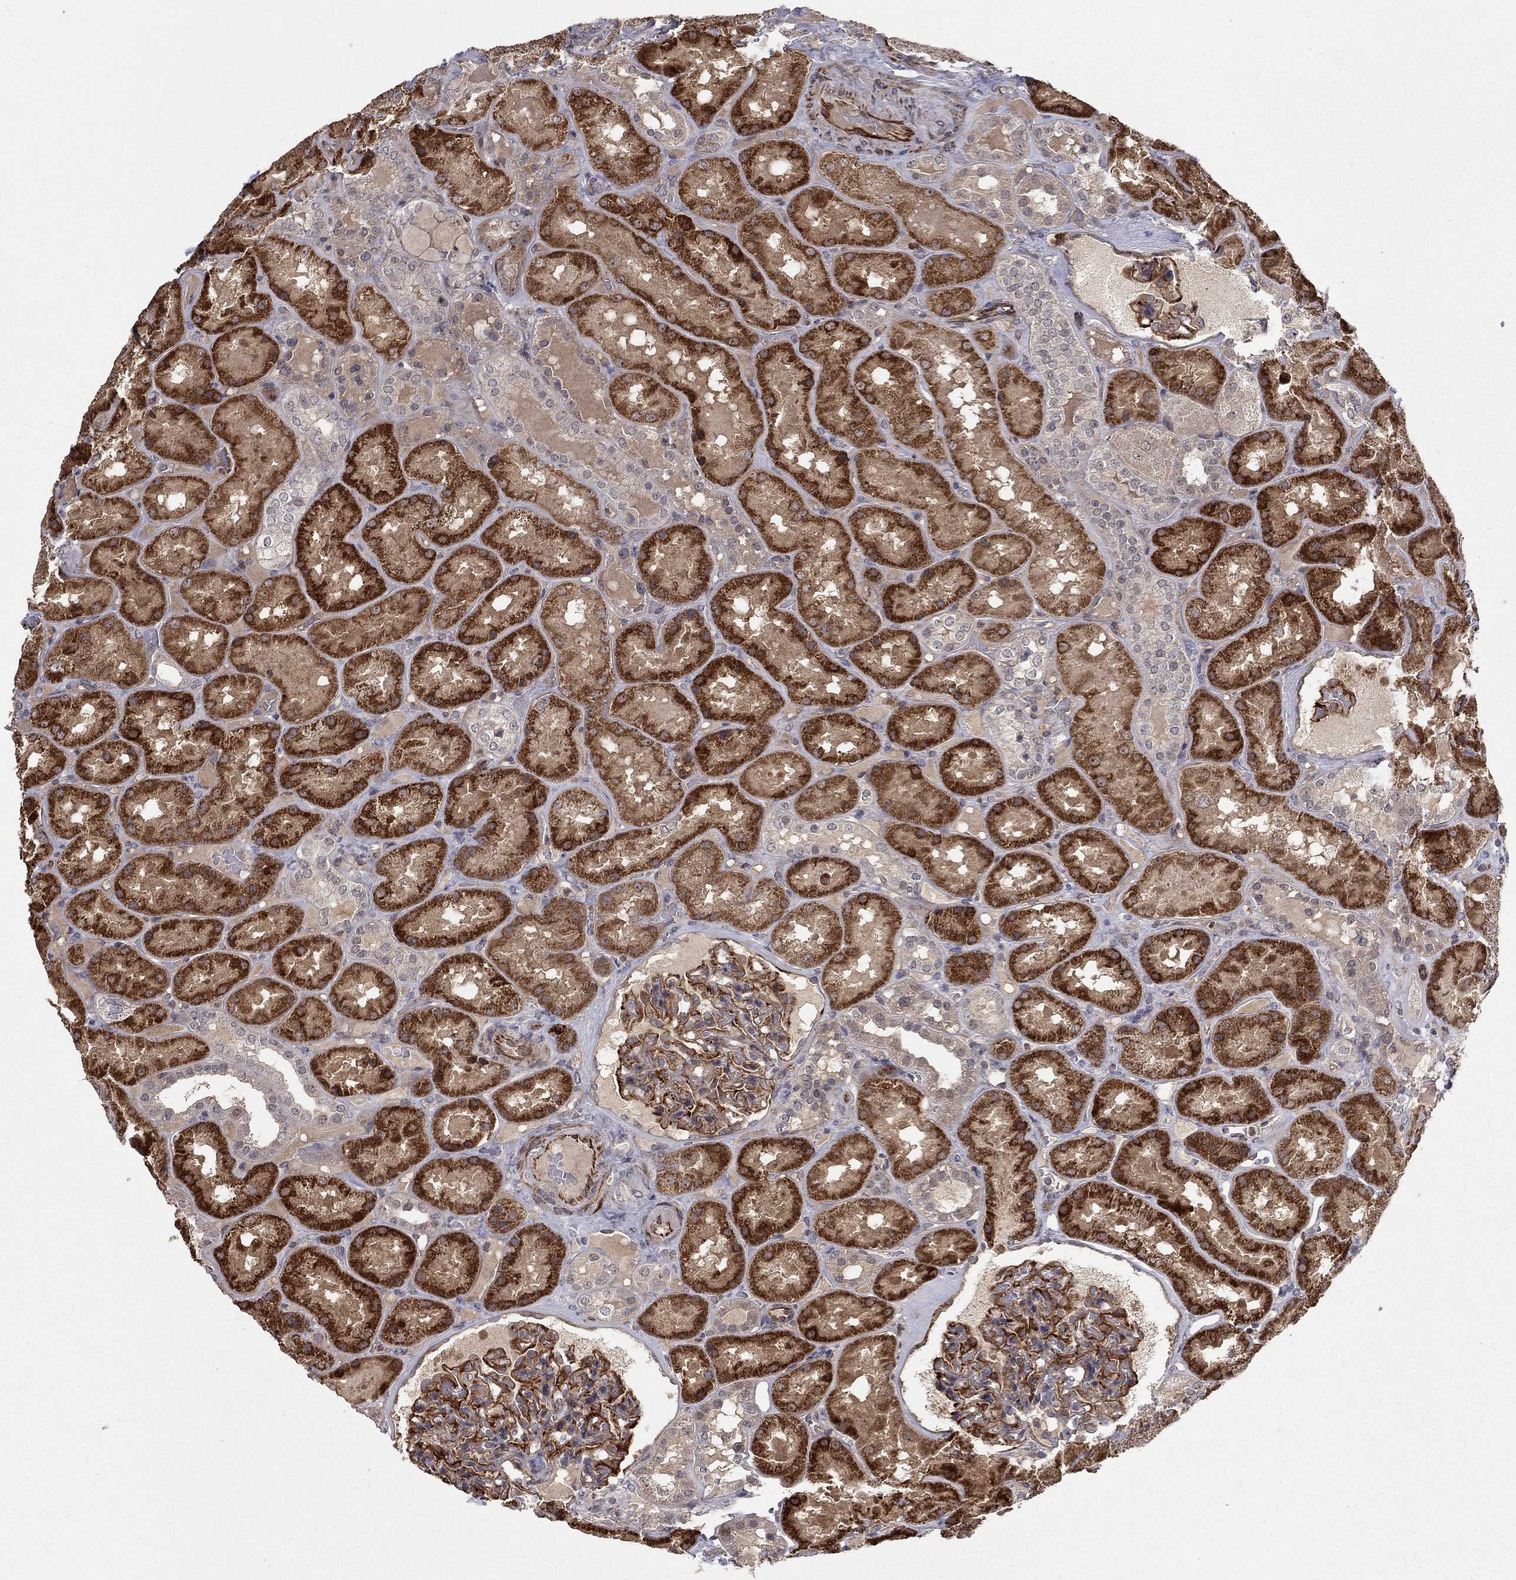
{"staining": {"intensity": "strong", "quantity": "25%-75%", "location": "cytoplasmic/membranous"}, "tissue": "kidney", "cell_type": "Cells in glomeruli", "image_type": "normal", "snomed": [{"axis": "morphology", "description": "Normal tissue, NOS"}, {"axis": "topography", "description": "Kidney"}], "caption": "Immunohistochemistry histopathology image of normal human kidney stained for a protein (brown), which exhibits high levels of strong cytoplasmic/membranous staining in about 25%-75% of cells in glomeruli.", "gene": "MSRA", "patient": {"sex": "male", "age": 73}}